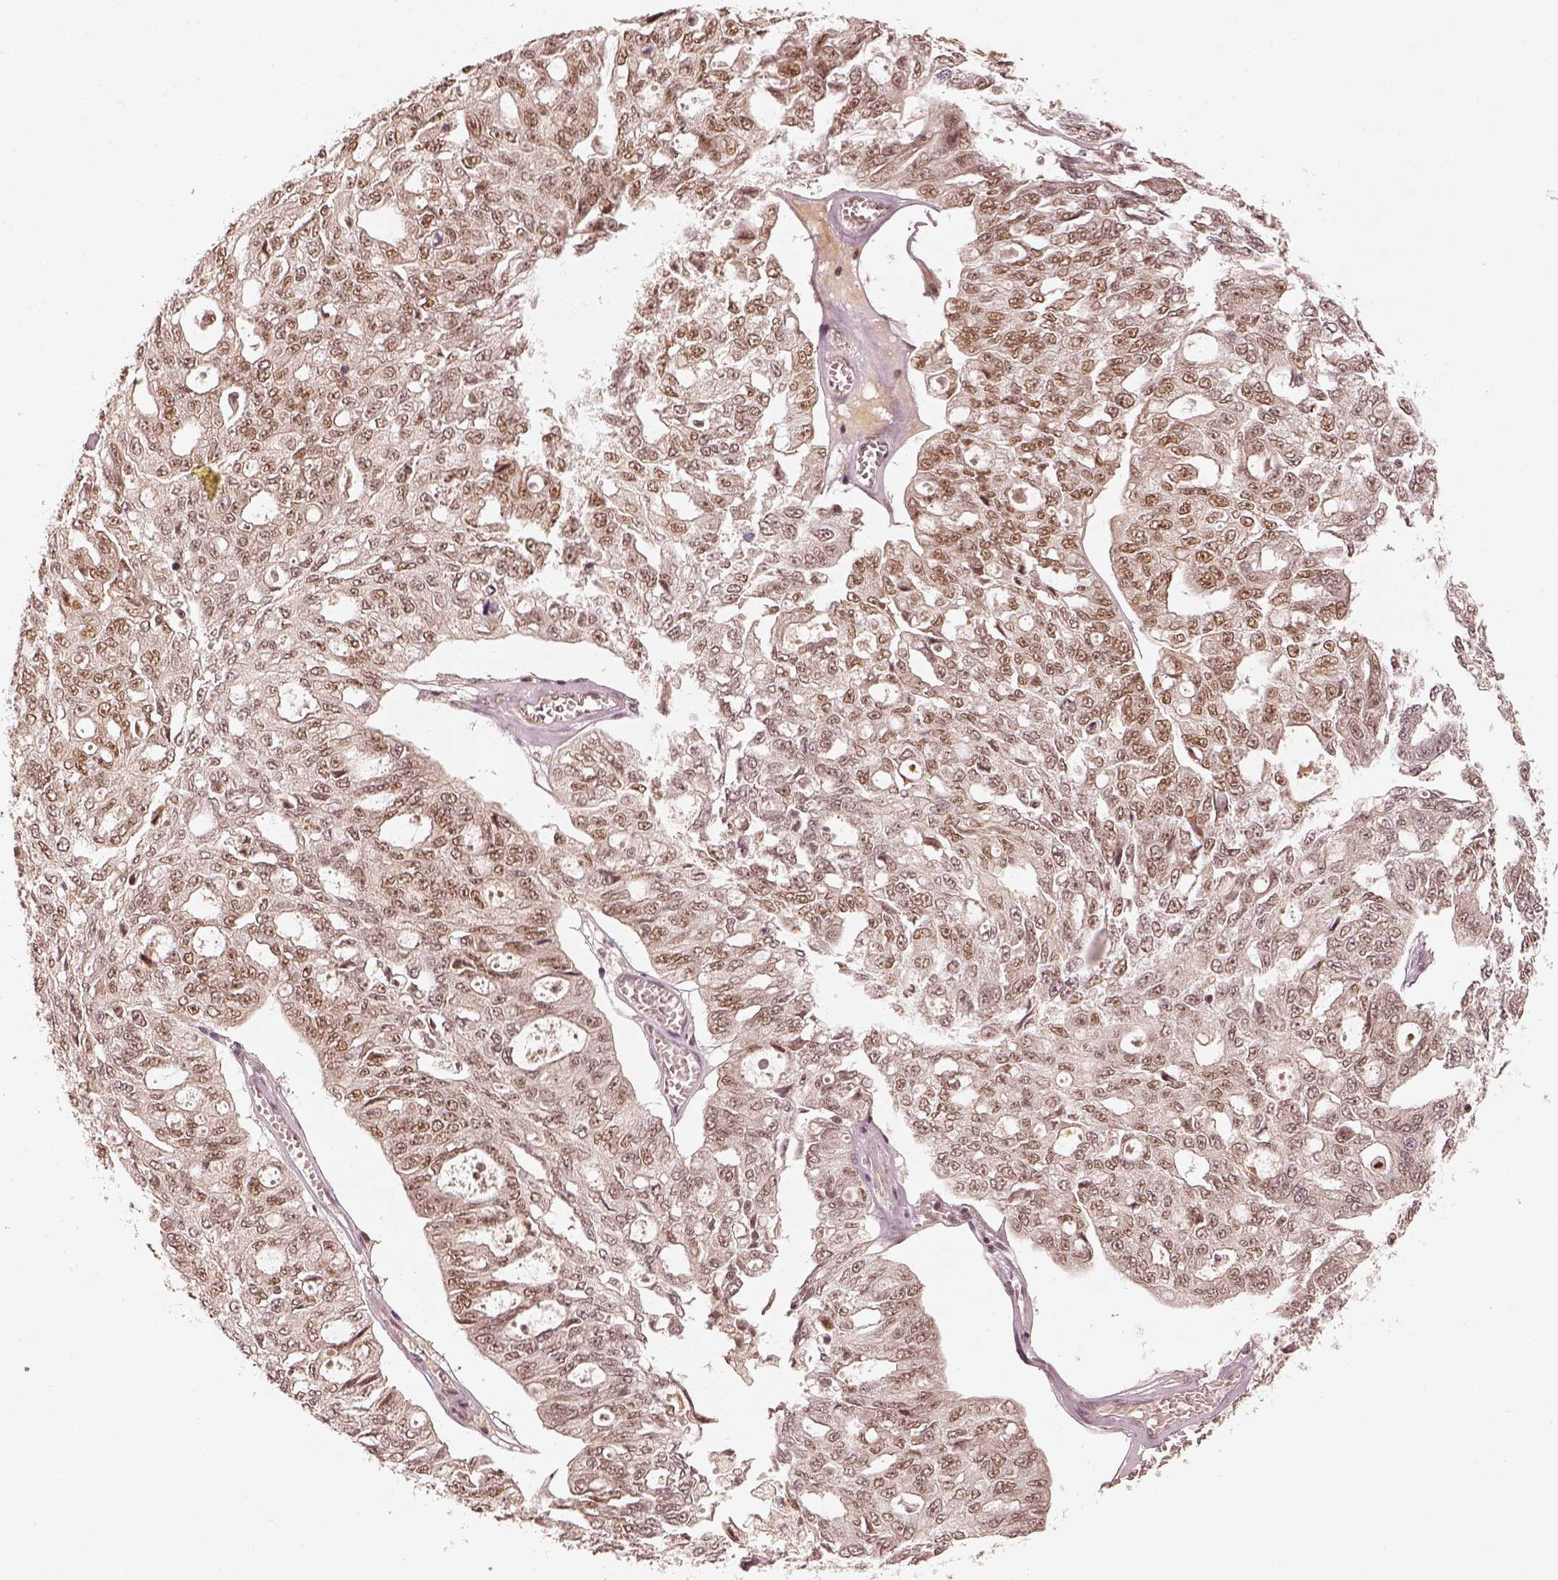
{"staining": {"intensity": "moderate", "quantity": "<25%", "location": "nuclear"}, "tissue": "ovarian cancer", "cell_type": "Tumor cells", "image_type": "cancer", "snomed": [{"axis": "morphology", "description": "Carcinoma, endometroid"}, {"axis": "topography", "description": "Ovary"}], "caption": "Ovarian cancer (endometroid carcinoma) stained with a protein marker shows moderate staining in tumor cells.", "gene": "GMEB2", "patient": {"sex": "female", "age": 65}}